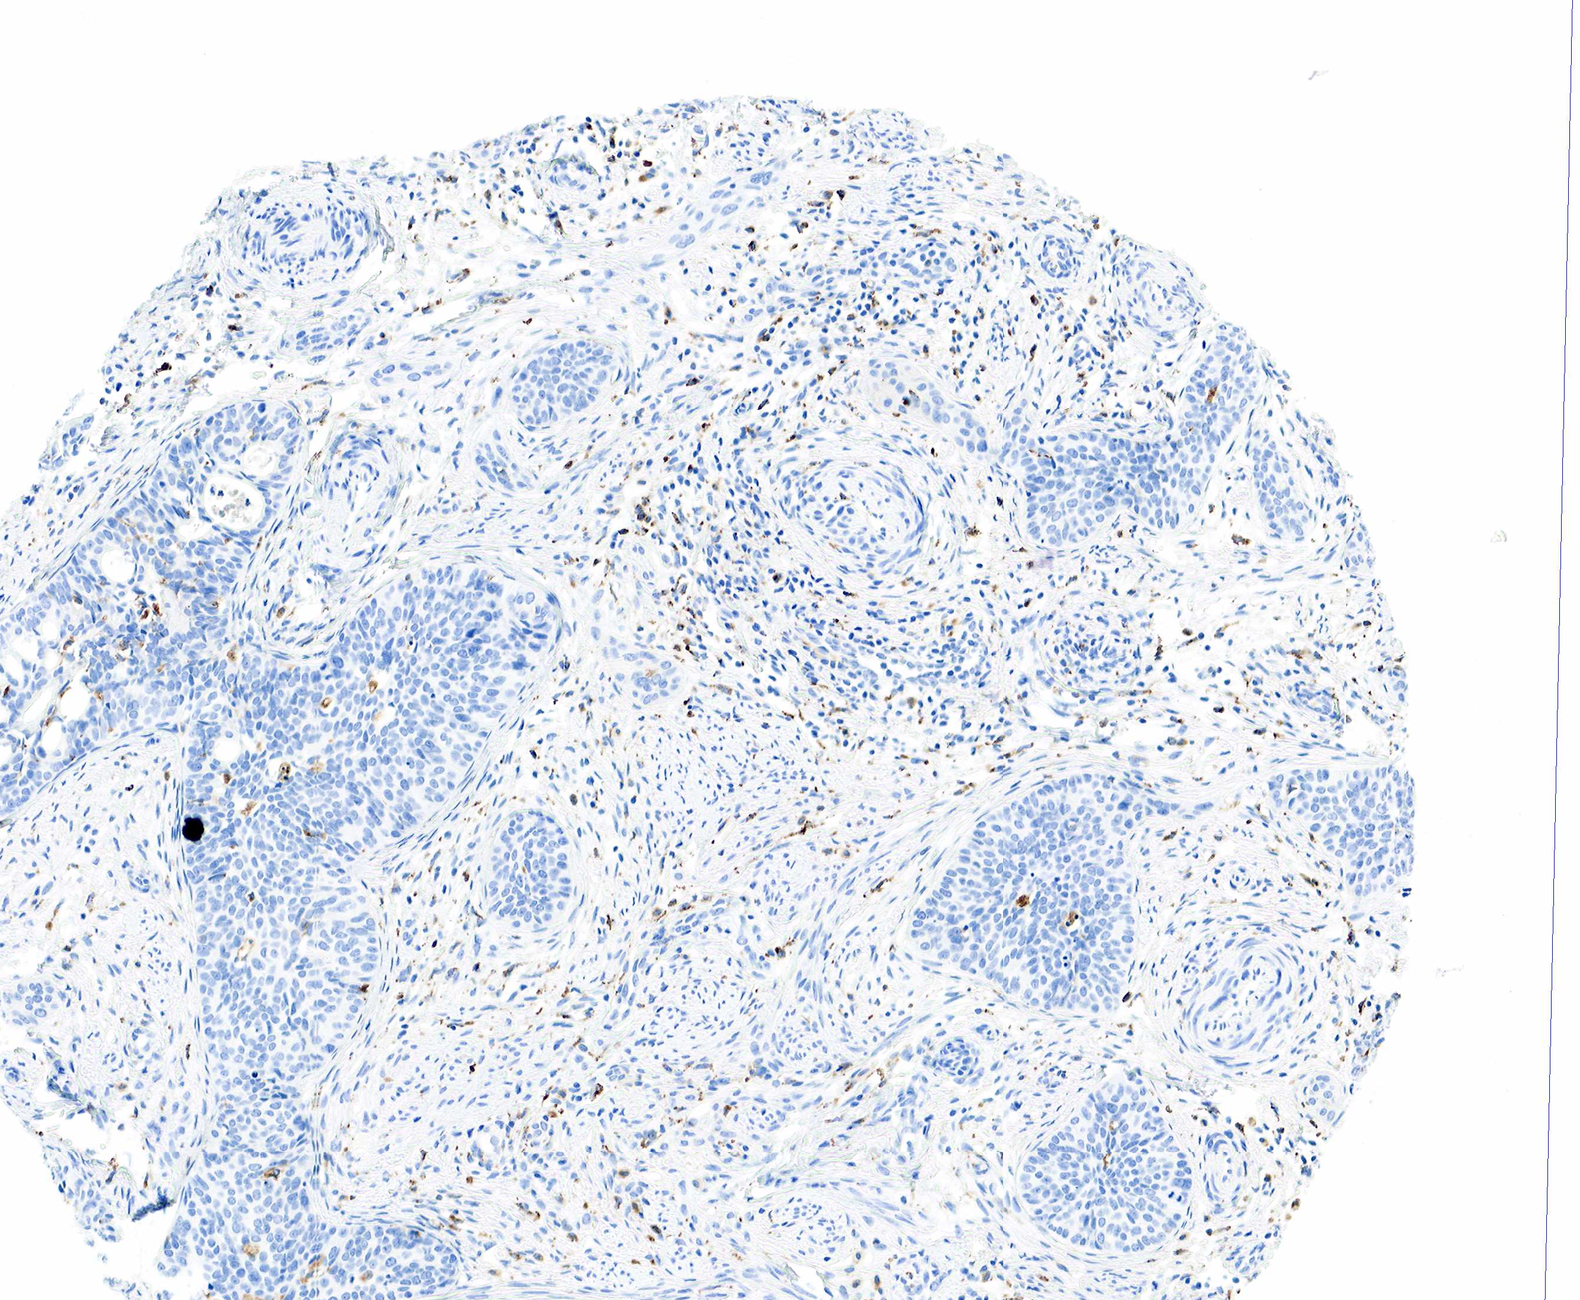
{"staining": {"intensity": "negative", "quantity": "none", "location": "none"}, "tissue": "cervical cancer", "cell_type": "Tumor cells", "image_type": "cancer", "snomed": [{"axis": "morphology", "description": "Squamous cell carcinoma, NOS"}, {"axis": "topography", "description": "Cervix"}], "caption": "Micrograph shows no significant protein staining in tumor cells of cervical cancer (squamous cell carcinoma). (DAB immunohistochemistry, high magnification).", "gene": "CD68", "patient": {"sex": "female", "age": 34}}